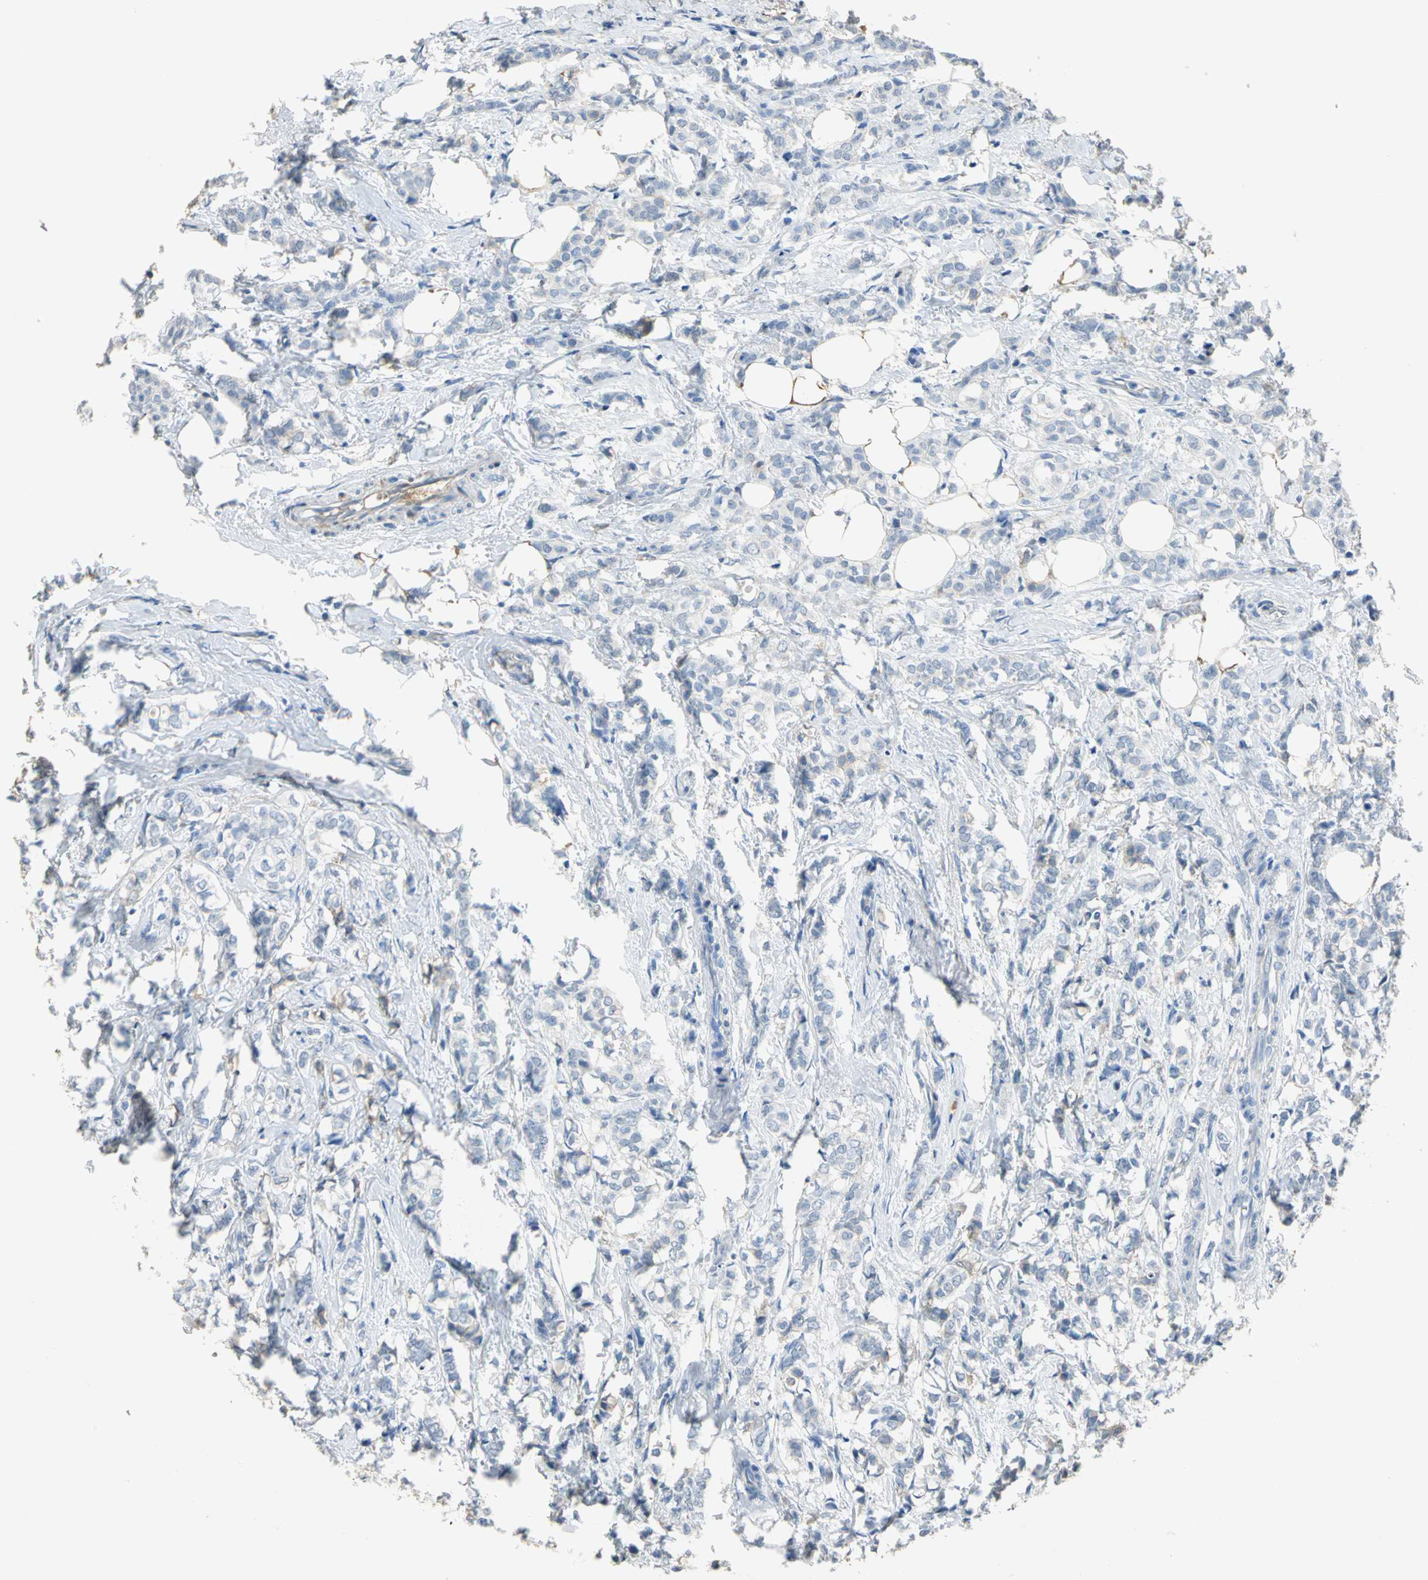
{"staining": {"intensity": "negative", "quantity": "none", "location": "none"}, "tissue": "breast cancer", "cell_type": "Tumor cells", "image_type": "cancer", "snomed": [{"axis": "morphology", "description": "Lobular carcinoma"}, {"axis": "topography", "description": "Breast"}], "caption": "Breast cancer stained for a protein using IHC exhibits no expression tumor cells.", "gene": "GYG2", "patient": {"sex": "female", "age": 60}}